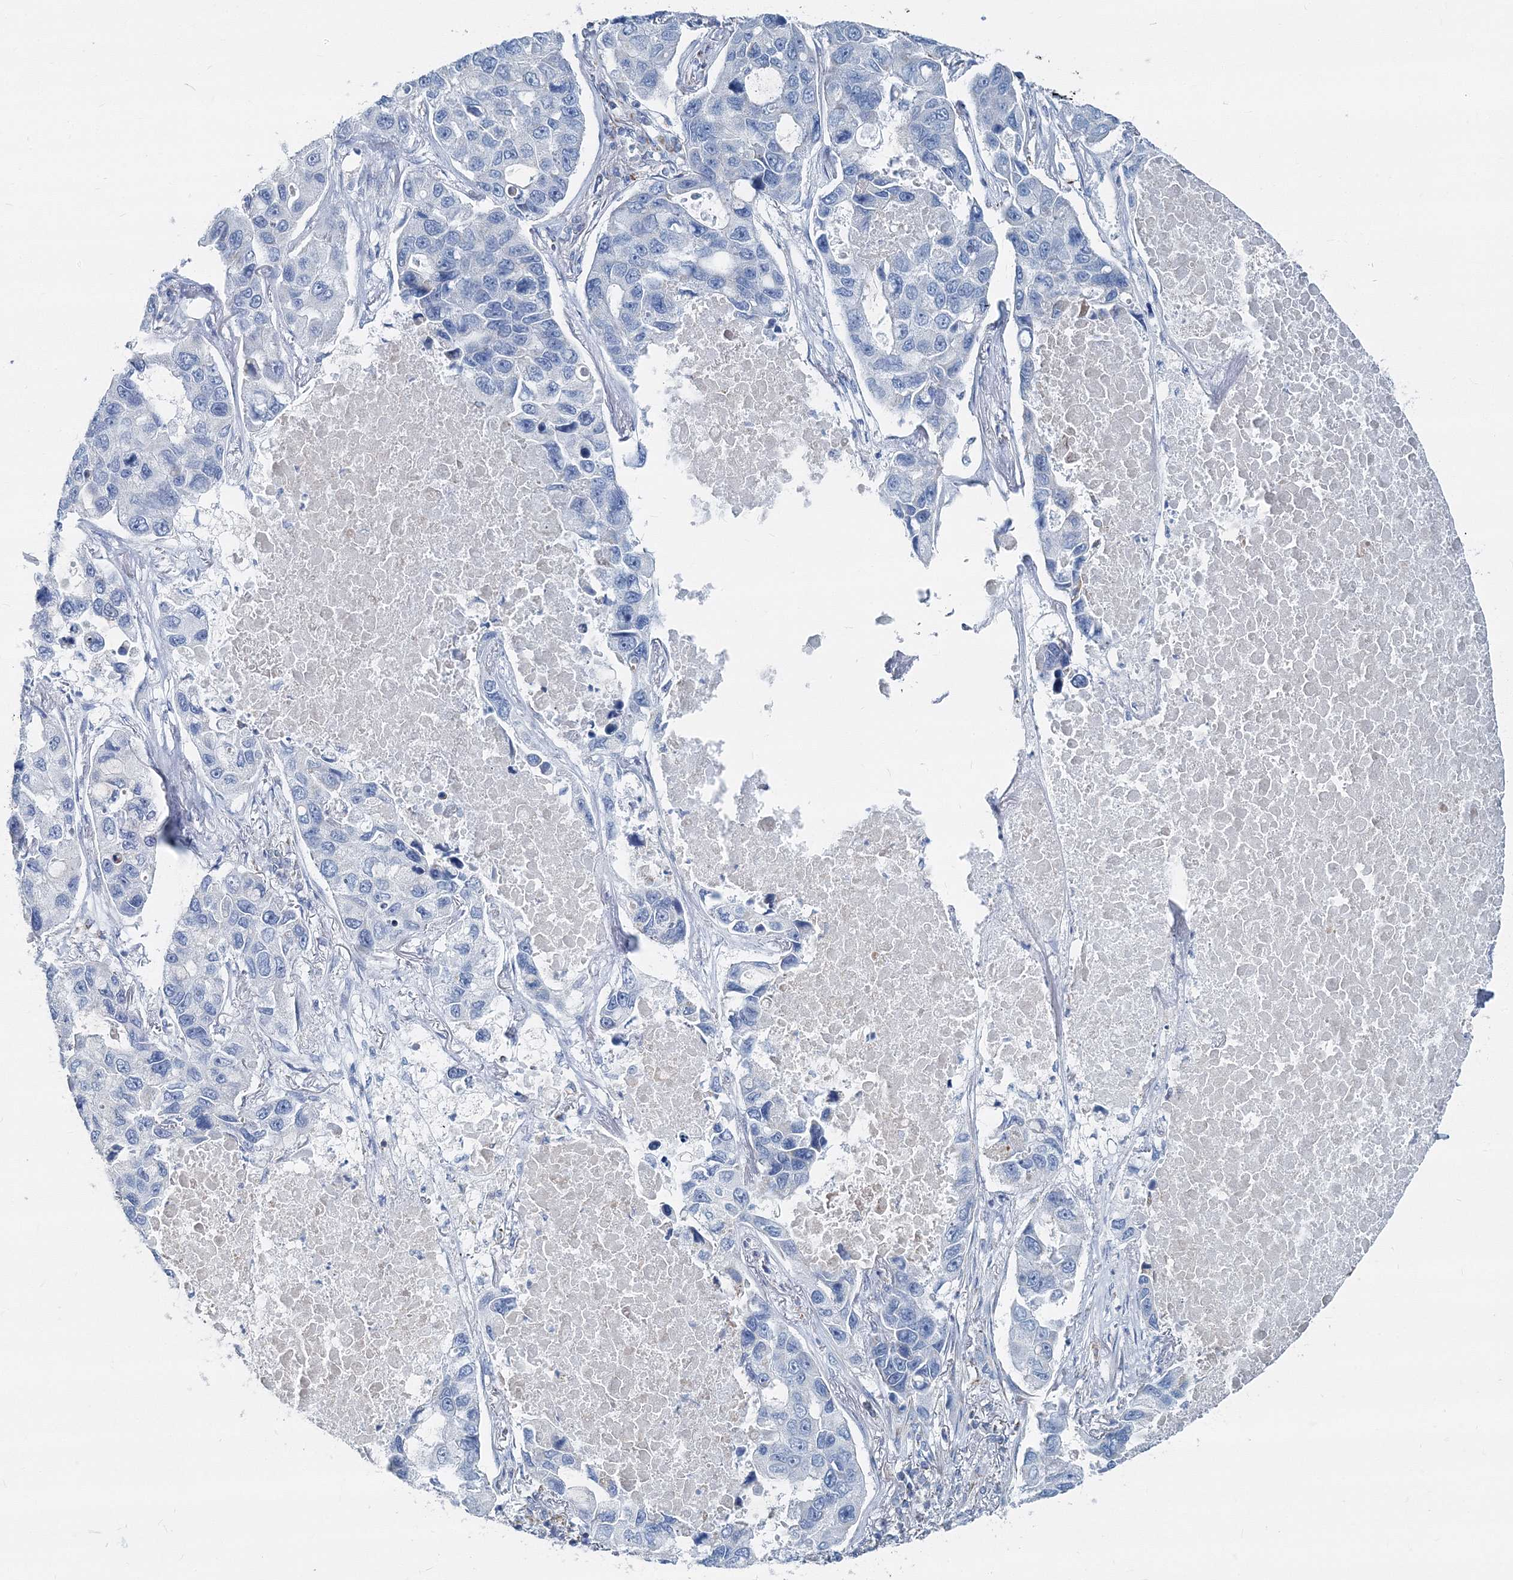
{"staining": {"intensity": "negative", "quantity": "none", "location": "none"}, "tissue": "lung cancer", "cell_type": "Tumor cells", "image_type": "cancer", "snomed": [{"axis": "morphology", "description": "Adenocarcinoma, NOS"}, {"axis": "topography", "description": "Lung"}], "caption": "Lung cancer (adenocarcinoma) was stained to show a protein in brown. There is no significant positivity in tumor cells. (DAB (3,3'-diaminobenzidine) IHC with hematoxylin counter stain).", "gene": "GABARAPL2", "patient": {"sex": "male", "age": 64}}